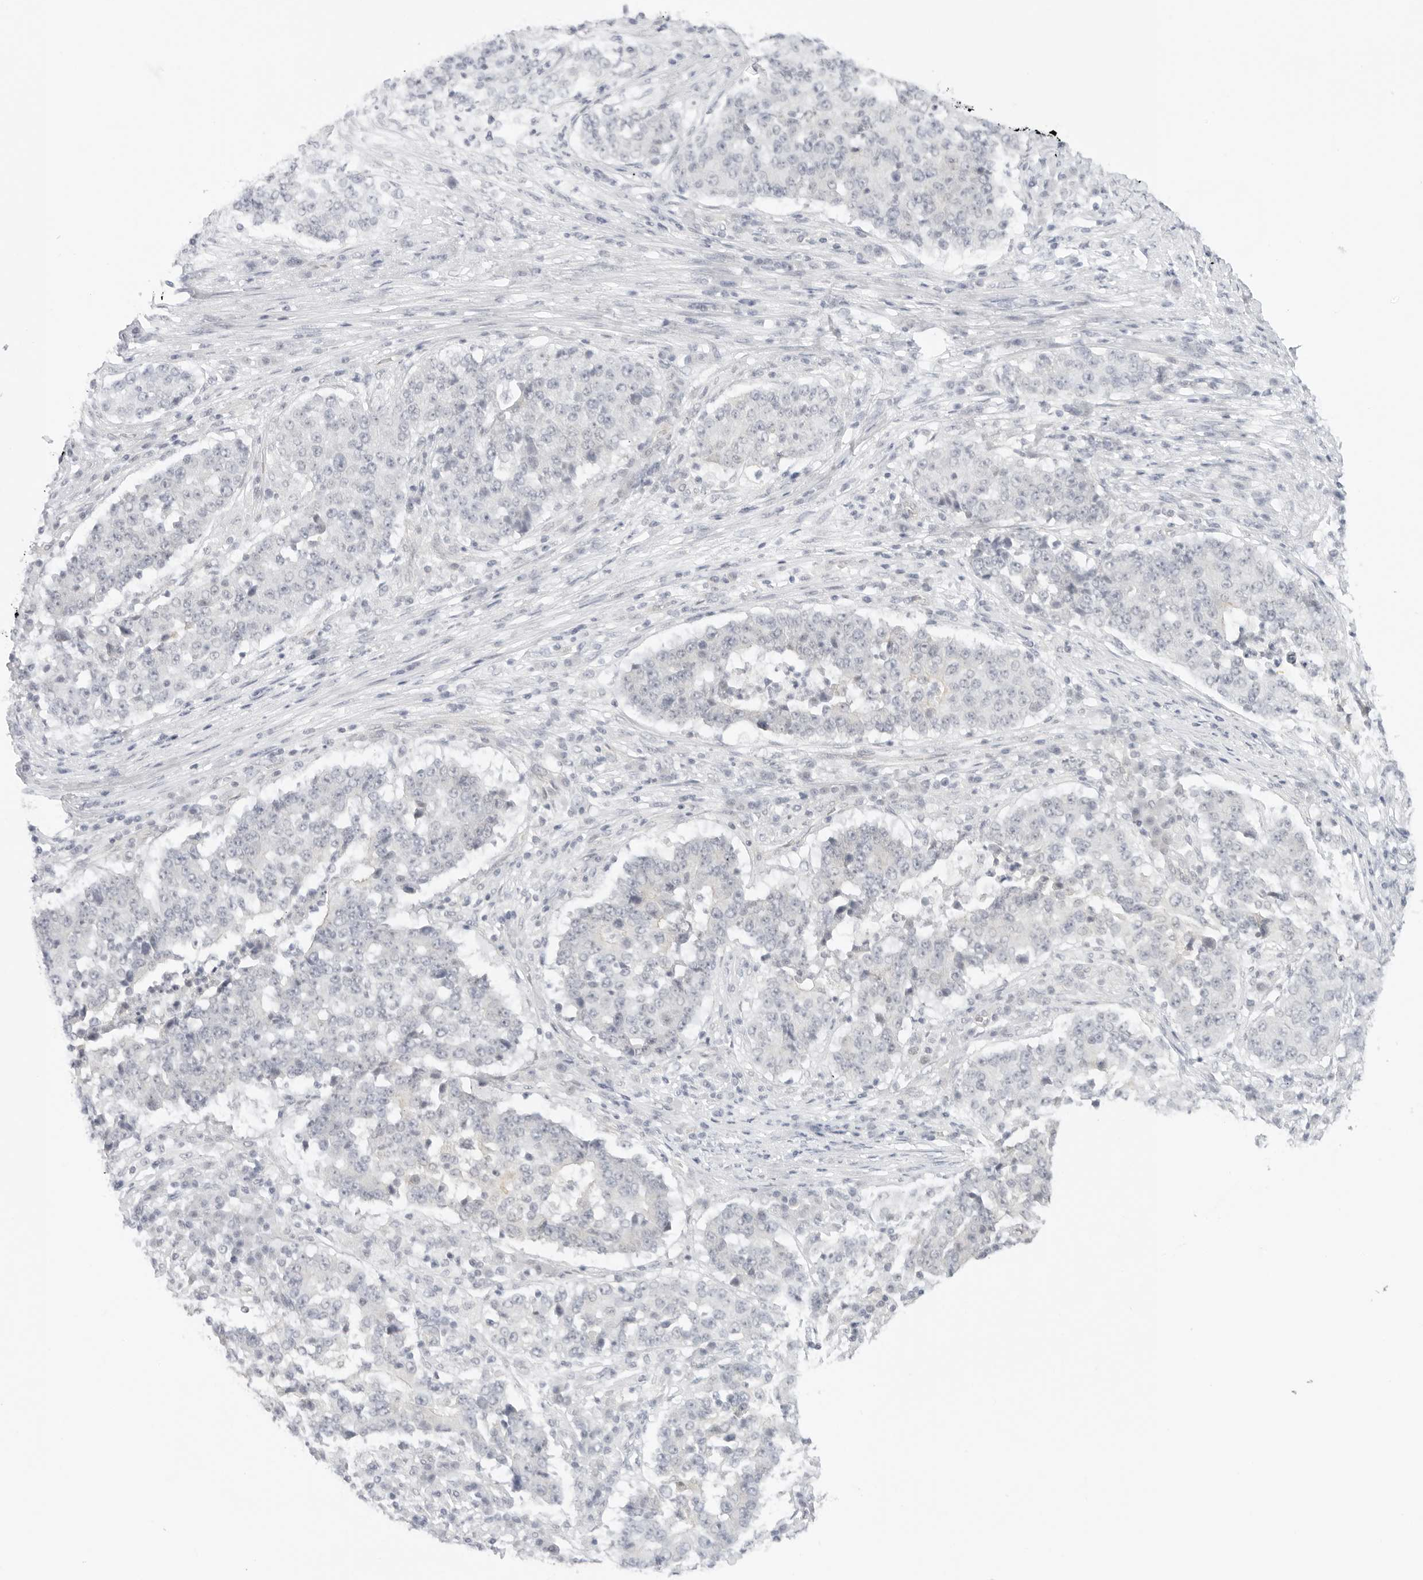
{"staining": {"intensity": "negative", "quantity": "none", "location": "none"}, "tissue": "stomach cancer", "cell_type": "Tumor cells", "image_type": "cancer", "snomed": [{"axis": "morphology", "description": "Adenocarcinoma, NOS"}, {"axis": "topography", "description": "Stomach"}], "caption": "DAB immunohistochemical staining of human stomach adenocarcinoma displays no significant expression in tumor cells.", "gene": "MED18", "patient": {"sex": "male", "age": 59}}